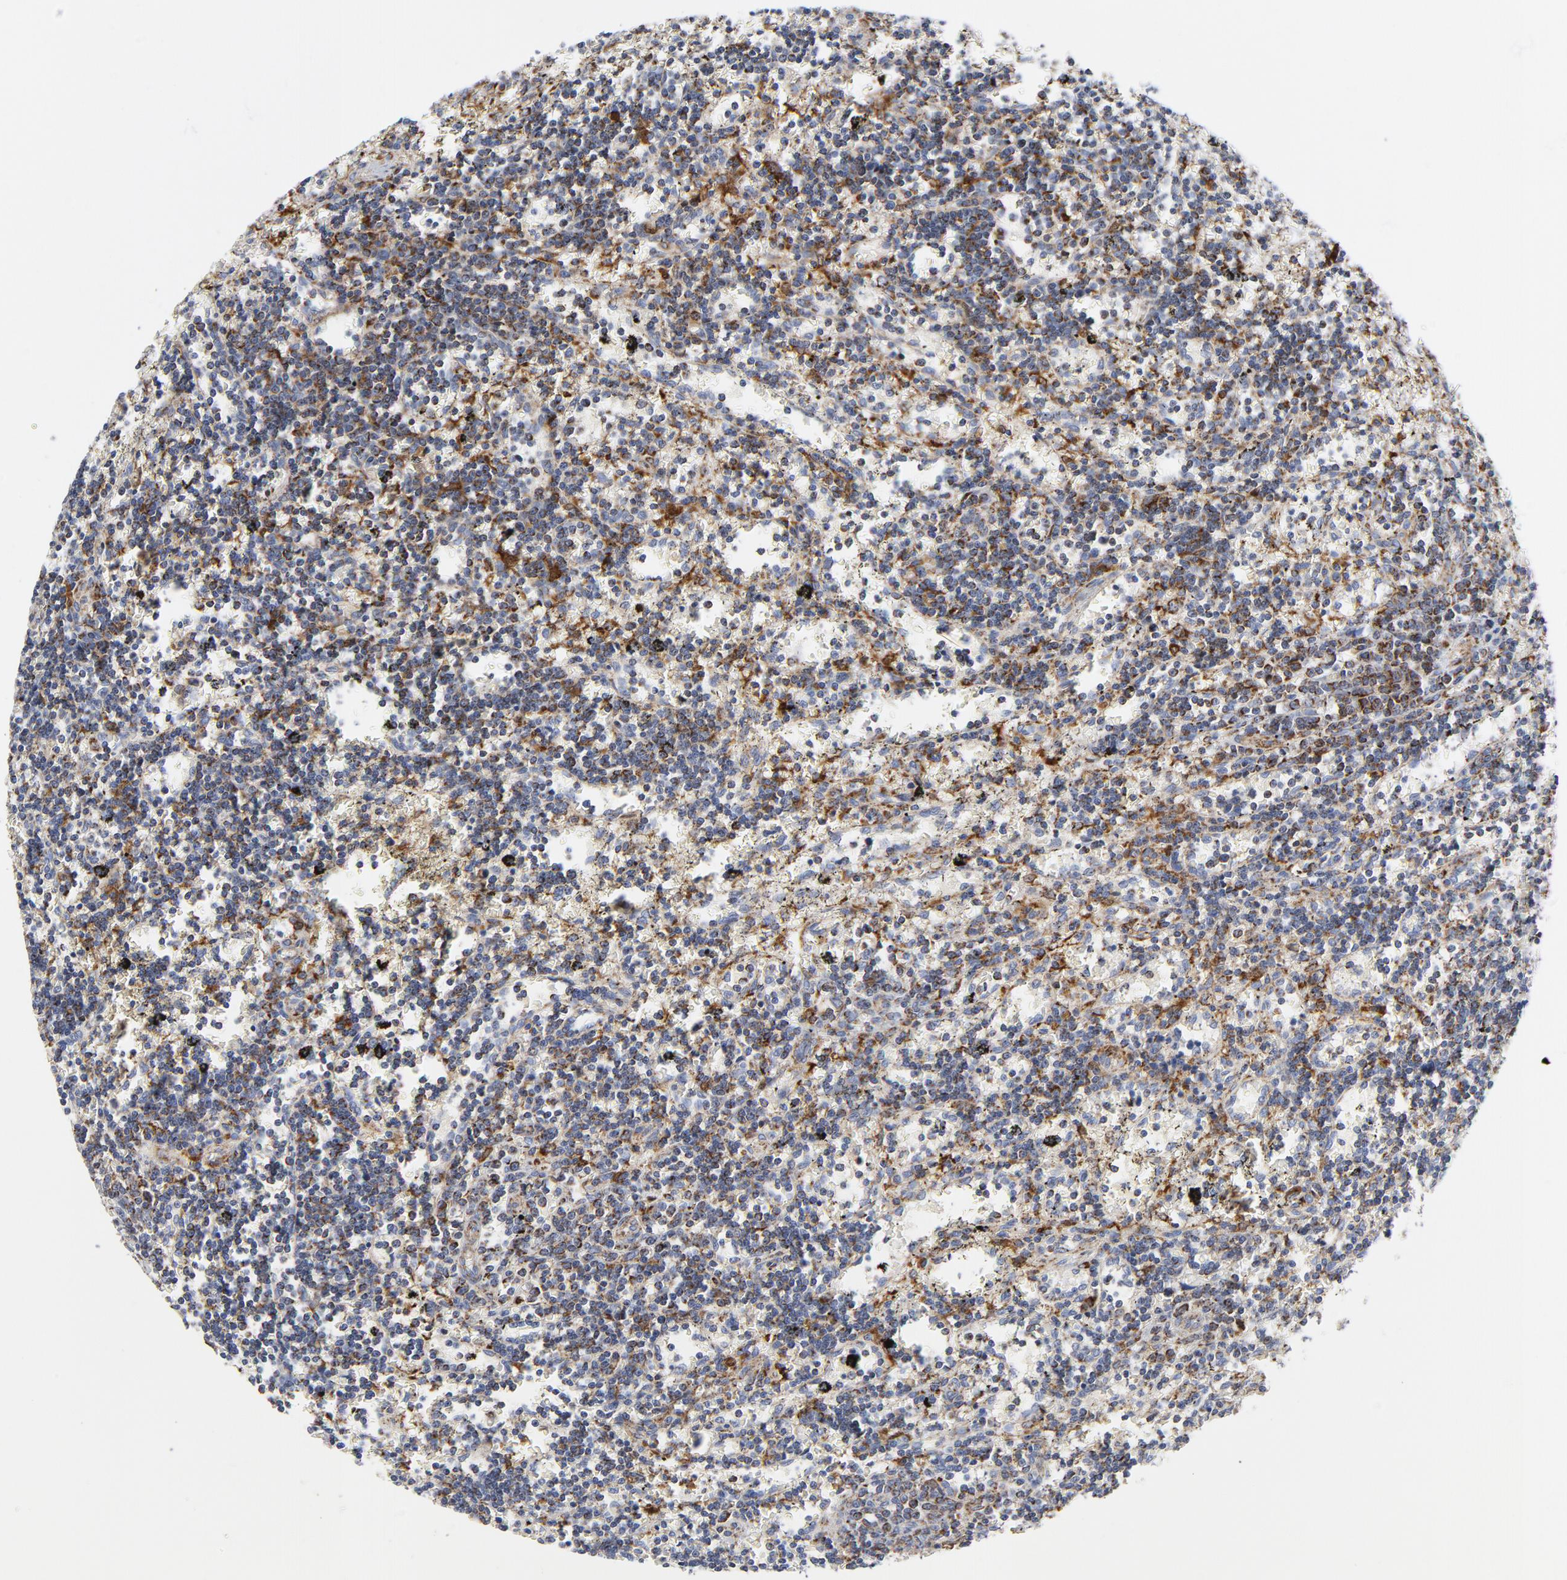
{"staining": {"intensity": "moderate", "quantity": "25%-75%", "location": "cytoplasmic/membranous"}, "tissue": "lymphoma", "cell_type": "Tumor cells", "image_type": "cancer", "snomed": [{"axis": "morphology", "description": "Malignant lymphoma, non-Hodgkin's type, Low grade"}, {"axis": "topography", "description": "Spleen"}], "caption": "The micrograph shows immunohistochemical staining of low-grade malignant lymphoma, non-Hodgkin's type. There is moderate cytoplasmic/membranous positivity is identified in approximately 25%-75% of tumor cells.", "gene": "CYCS", "patient": {"sex": "male", "age": 60}}